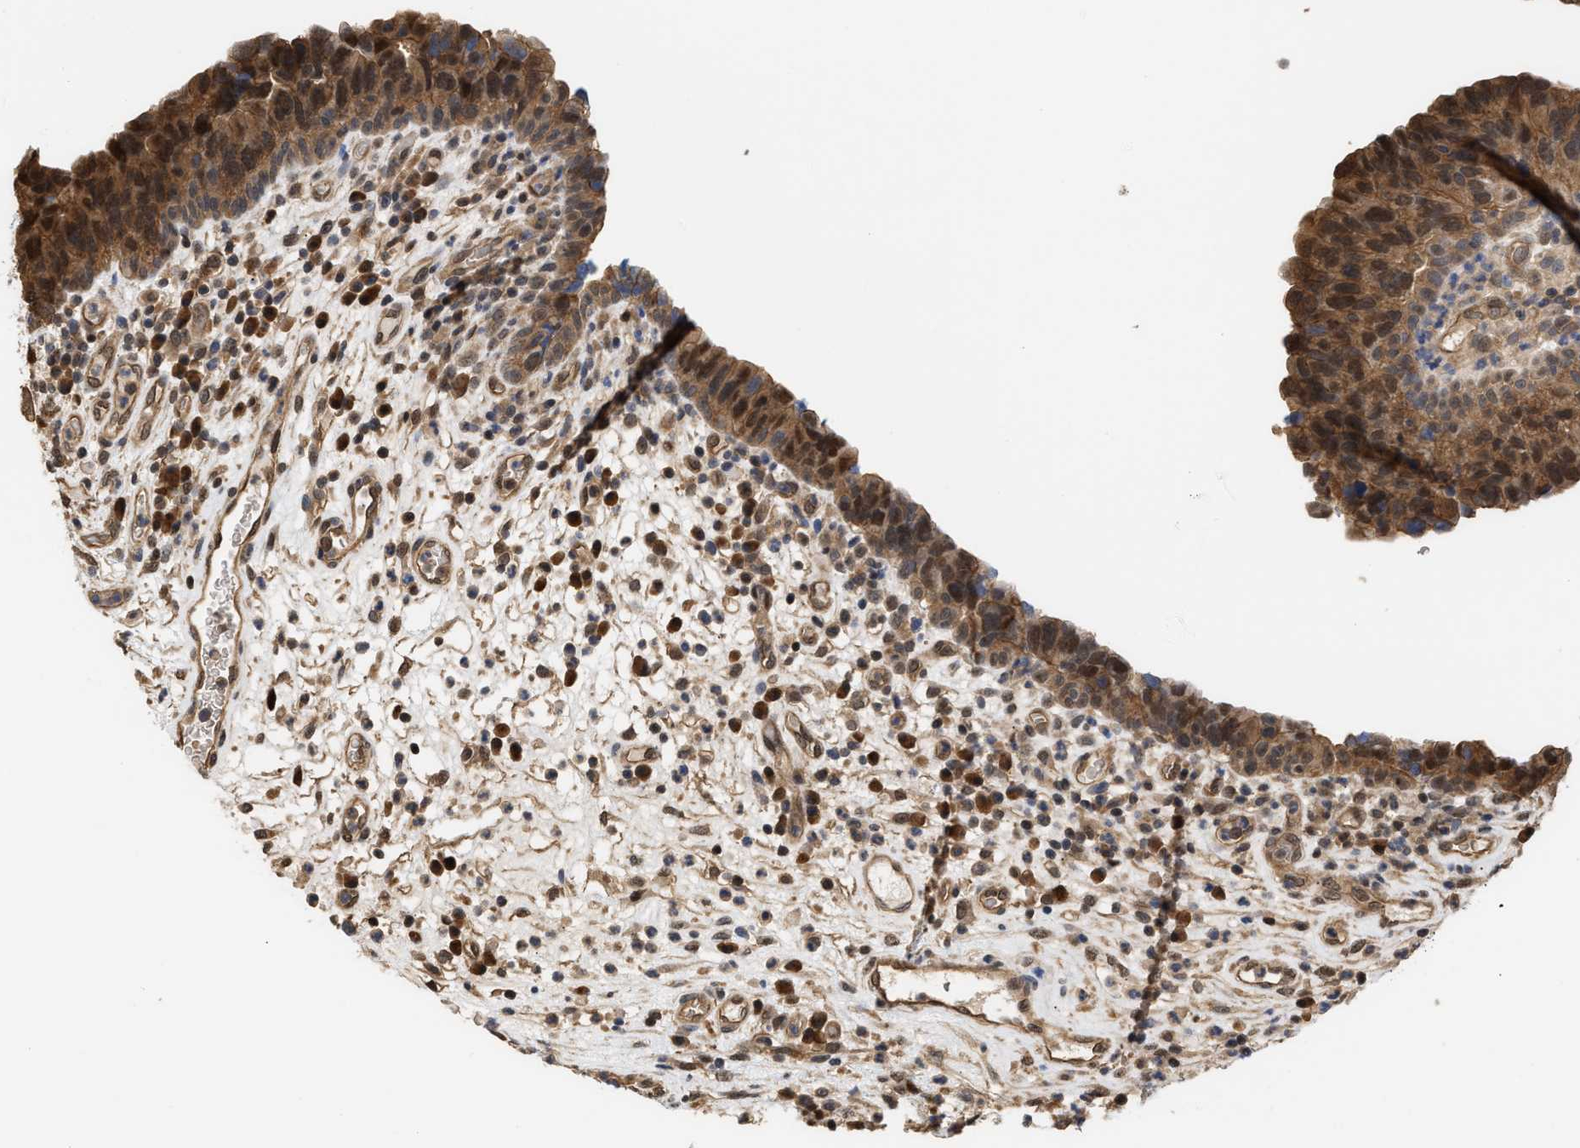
{"staining": {"intensity": "moderate", "quantity": ">75%", "location": "cytoplasmic/membranous,nuclear"}, "tissue": "urothelial cancer", "cell_type": "Tumor cells", "image_type": "cancer", "snomed": [{"axis": "morphology", "description": "Urothelial carcinoma, High grade"}, {"axis": "topography", "description": "Urinary bladder"}], "caption": "The photomicrograph demonstrates staining of urothelial cancer, revealing moderate cytoplasmic/membranous and nuclear protein positivity (brown color) within tumor cells.", "gene": "SCAI", "patient": {"sex": "female", "age": 82}}